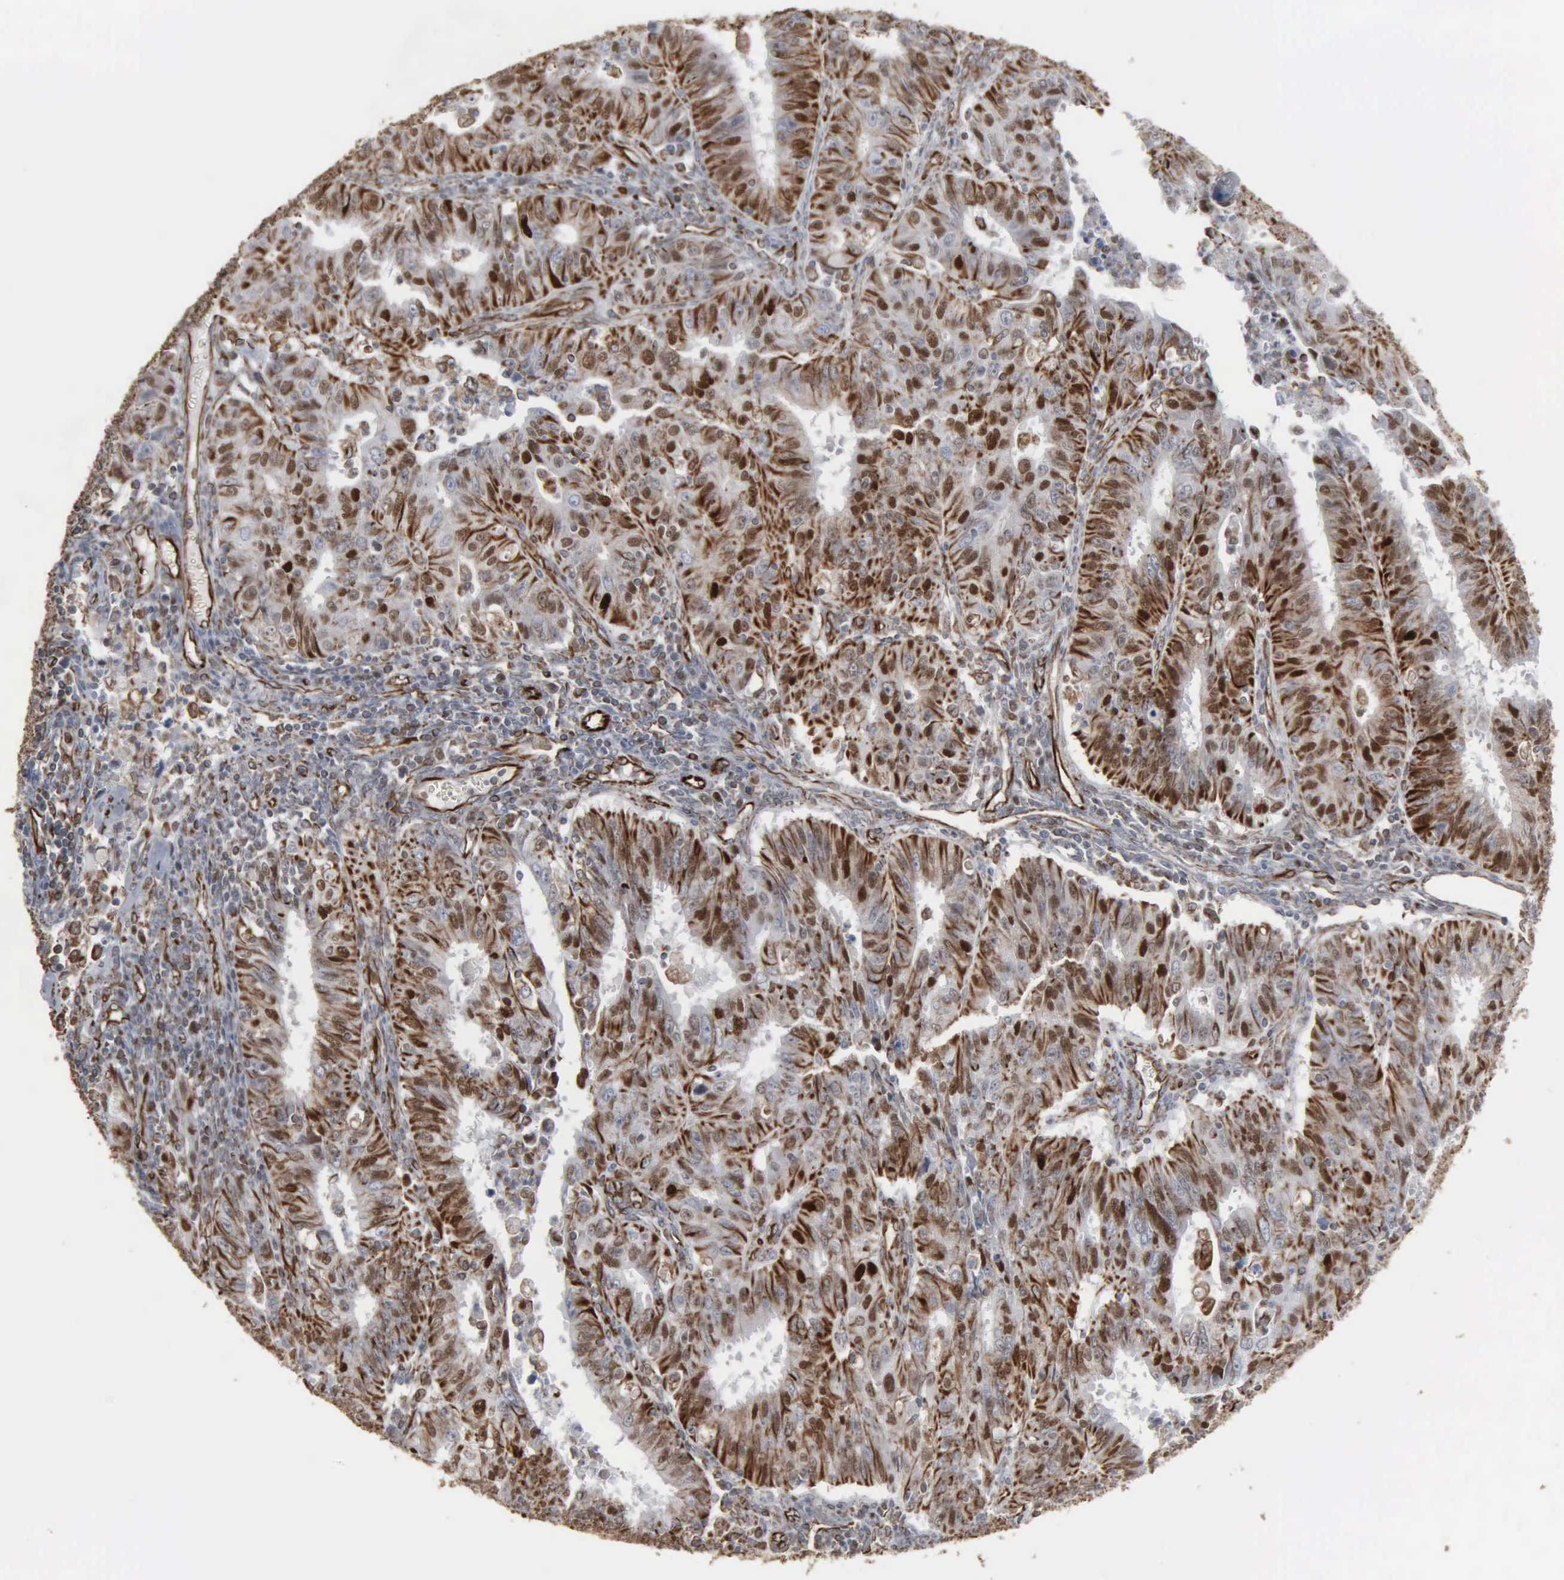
{"staining": {"intensity": "strong", "quantity": "25%-75%", "location": "cytoplasmic/membranous,nuclear"}, "tissue": "endometrial cancer", "cell_type": "Tumor cells", "image_type": "cancer", "snomed": [{"axis": "morphology", "description": "Adenocarcinoma, NOS"}, {"axis": "topography", "description": "Endometrium"}], "caption": "This is a micrograph of immunohistochemistry (IHC) staining of endometrial cancer, which shows strong expression in the cytoplasmic/membranous and nuclear of tumor cells.", "gene": "CCNE1", "patient": {"sex": "female", "age": 42}}